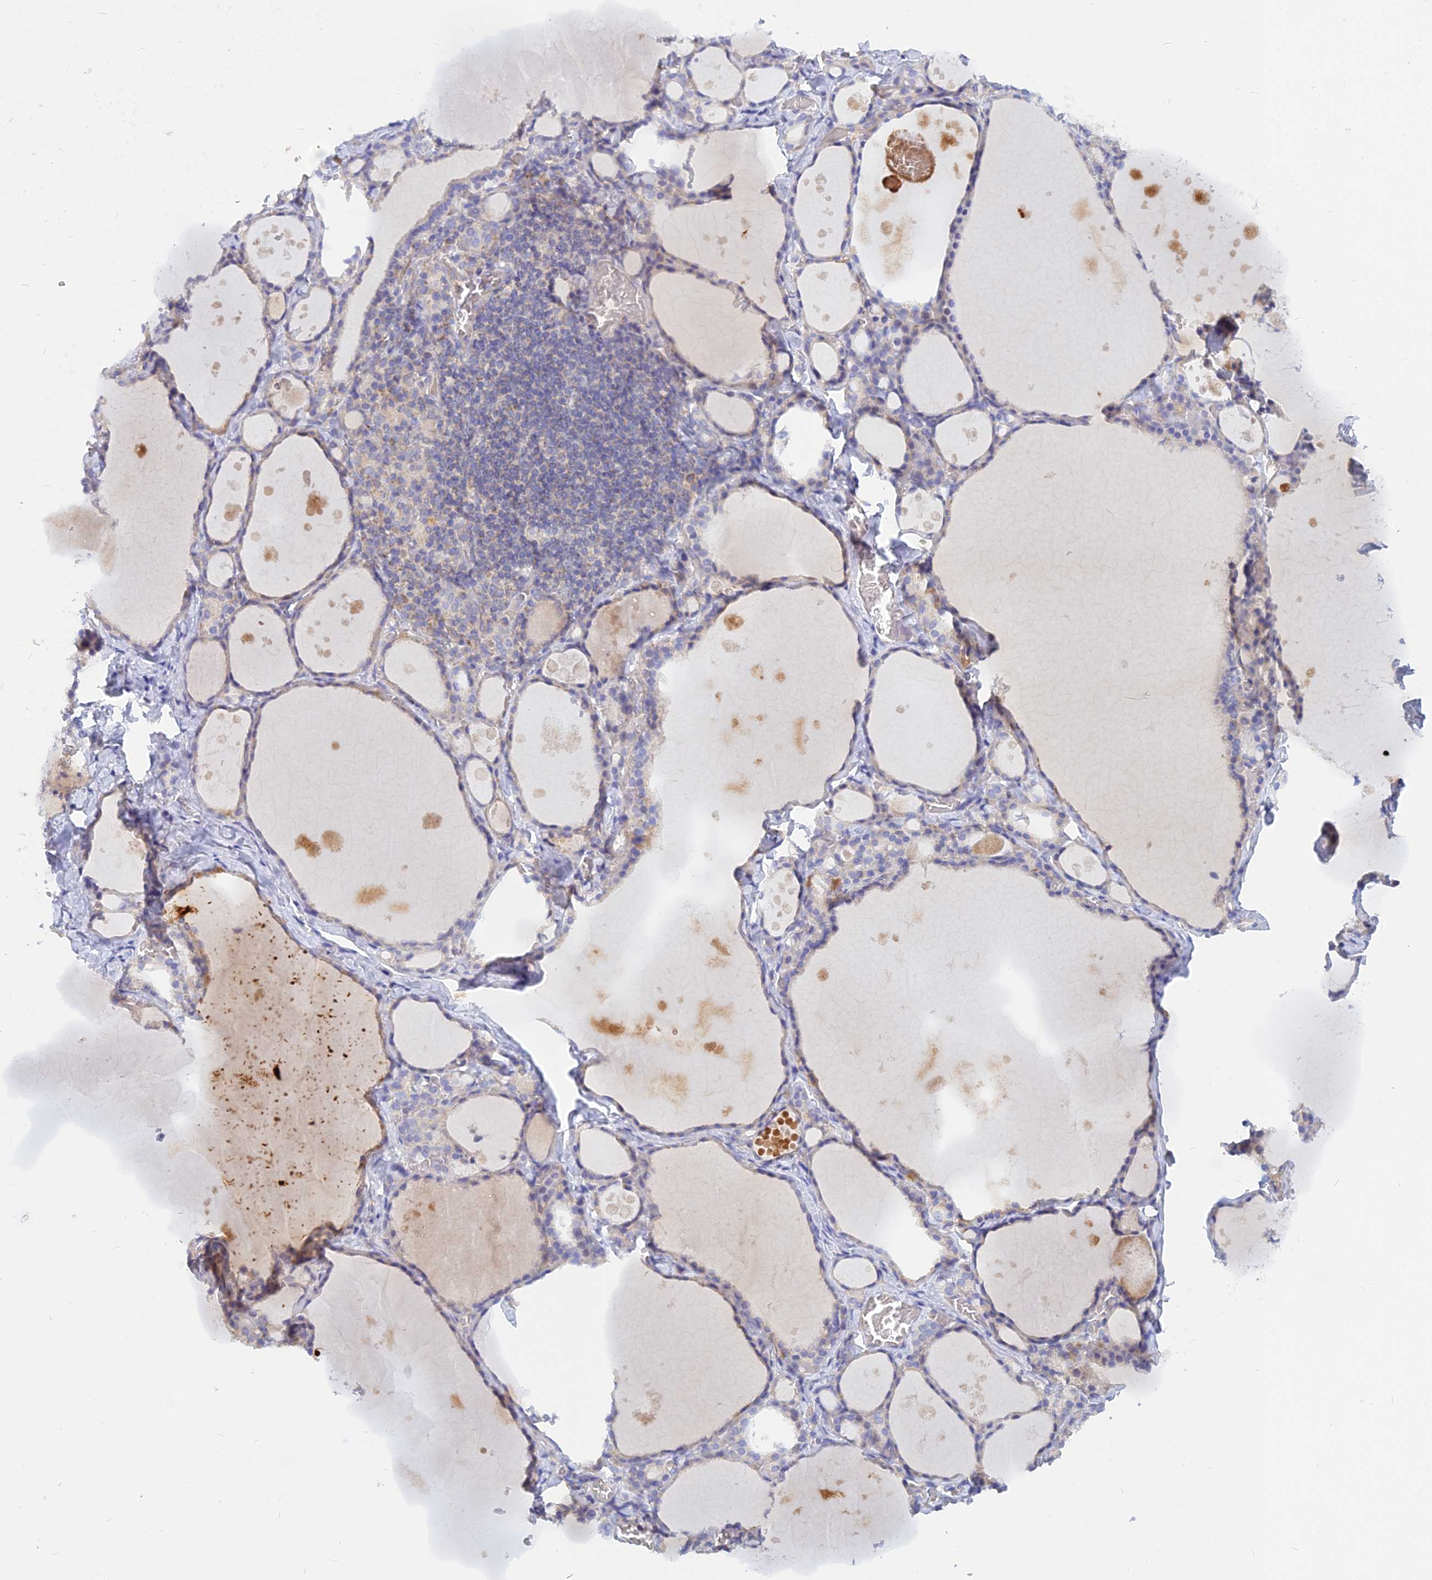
{"staining": {"intensity": "weak", "quantity": "<25%", "location": "cytoplasmic/membranous"}, "tissue": "thyroid gland", "cell_type": "Glandular cells", "image_type": "normal", "snomed": [{"axis": "morphology", "description": "Normal tissue, NOS"}, {"axis": "topography", "description": "Thyroid gland"}], "caption": "This is a histopathology image of immunohistochemistry staining of normal thyroid gland, which shows no positivity in glandular cells. The staining is performed using DAB brown chromogen with nuclei counter-stained in using hematoxylin.", "gene": "CACNA1B", "patient": {"sex": "male", "age": 56}}